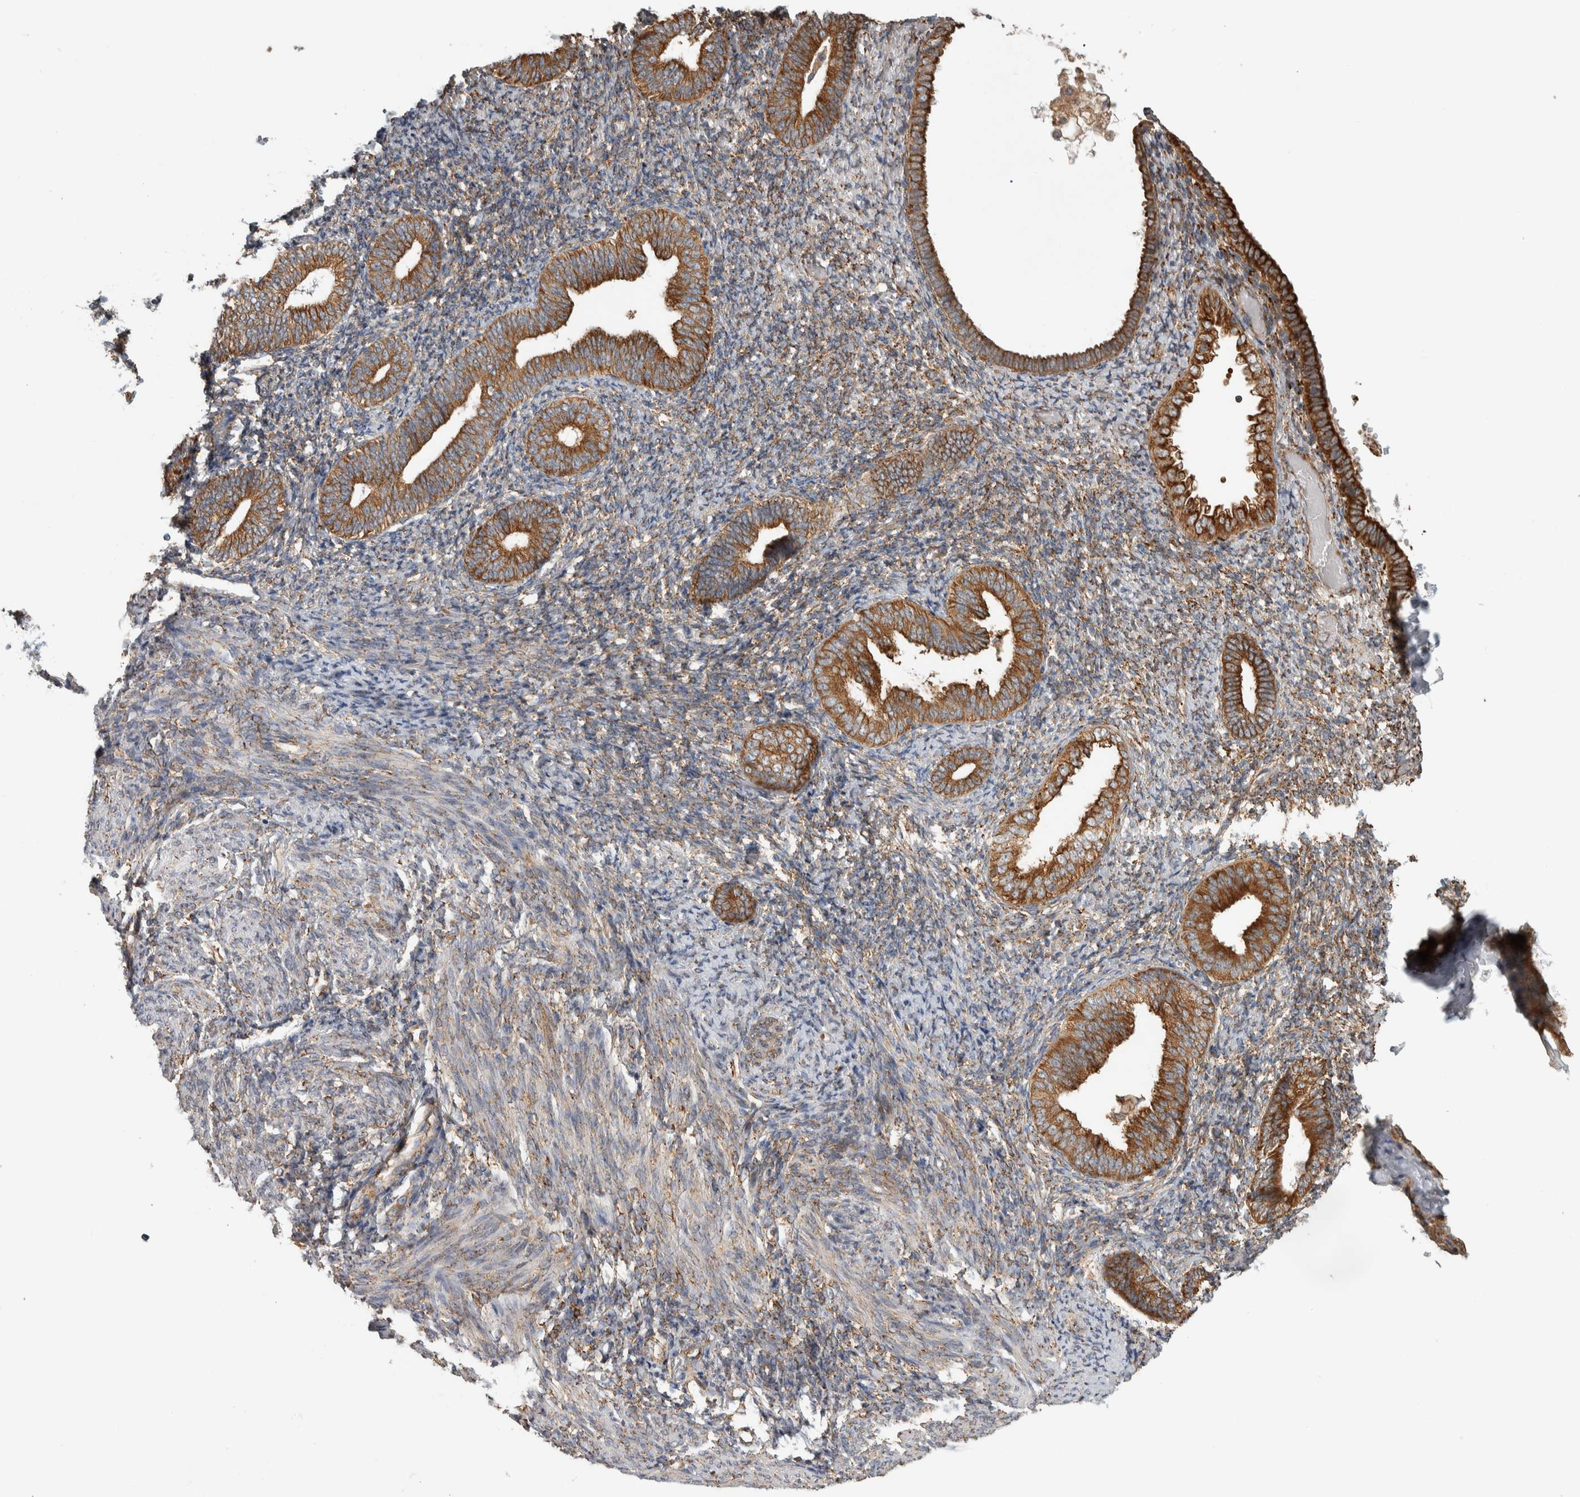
{"staining": {"intensity": "moderate", "quantity": "25%-75%", "location": "cytoplasmic/membranous"}, "tissue": "endometrium", "cell_type": "Cells in endometrial stroma", "image_type": "normal", "snomed": [{"axis": "morphology", "description": "Normal tissue, NOS"}, {"axis": "topography", "description": "Endometrium"}], "caption": "Immunohistochemistry (IHC) histopathology image of normal endometrium: endometrium stained using IHC shows medium levels of moderate protein expression localized specifically in the cytoplasmic/membranous of cells in endometrial stroma, appearing as a cytoplasmic/membranous brown color.", "gene": "EIF3H", "patient": {"sex": "female", "age": 66}}